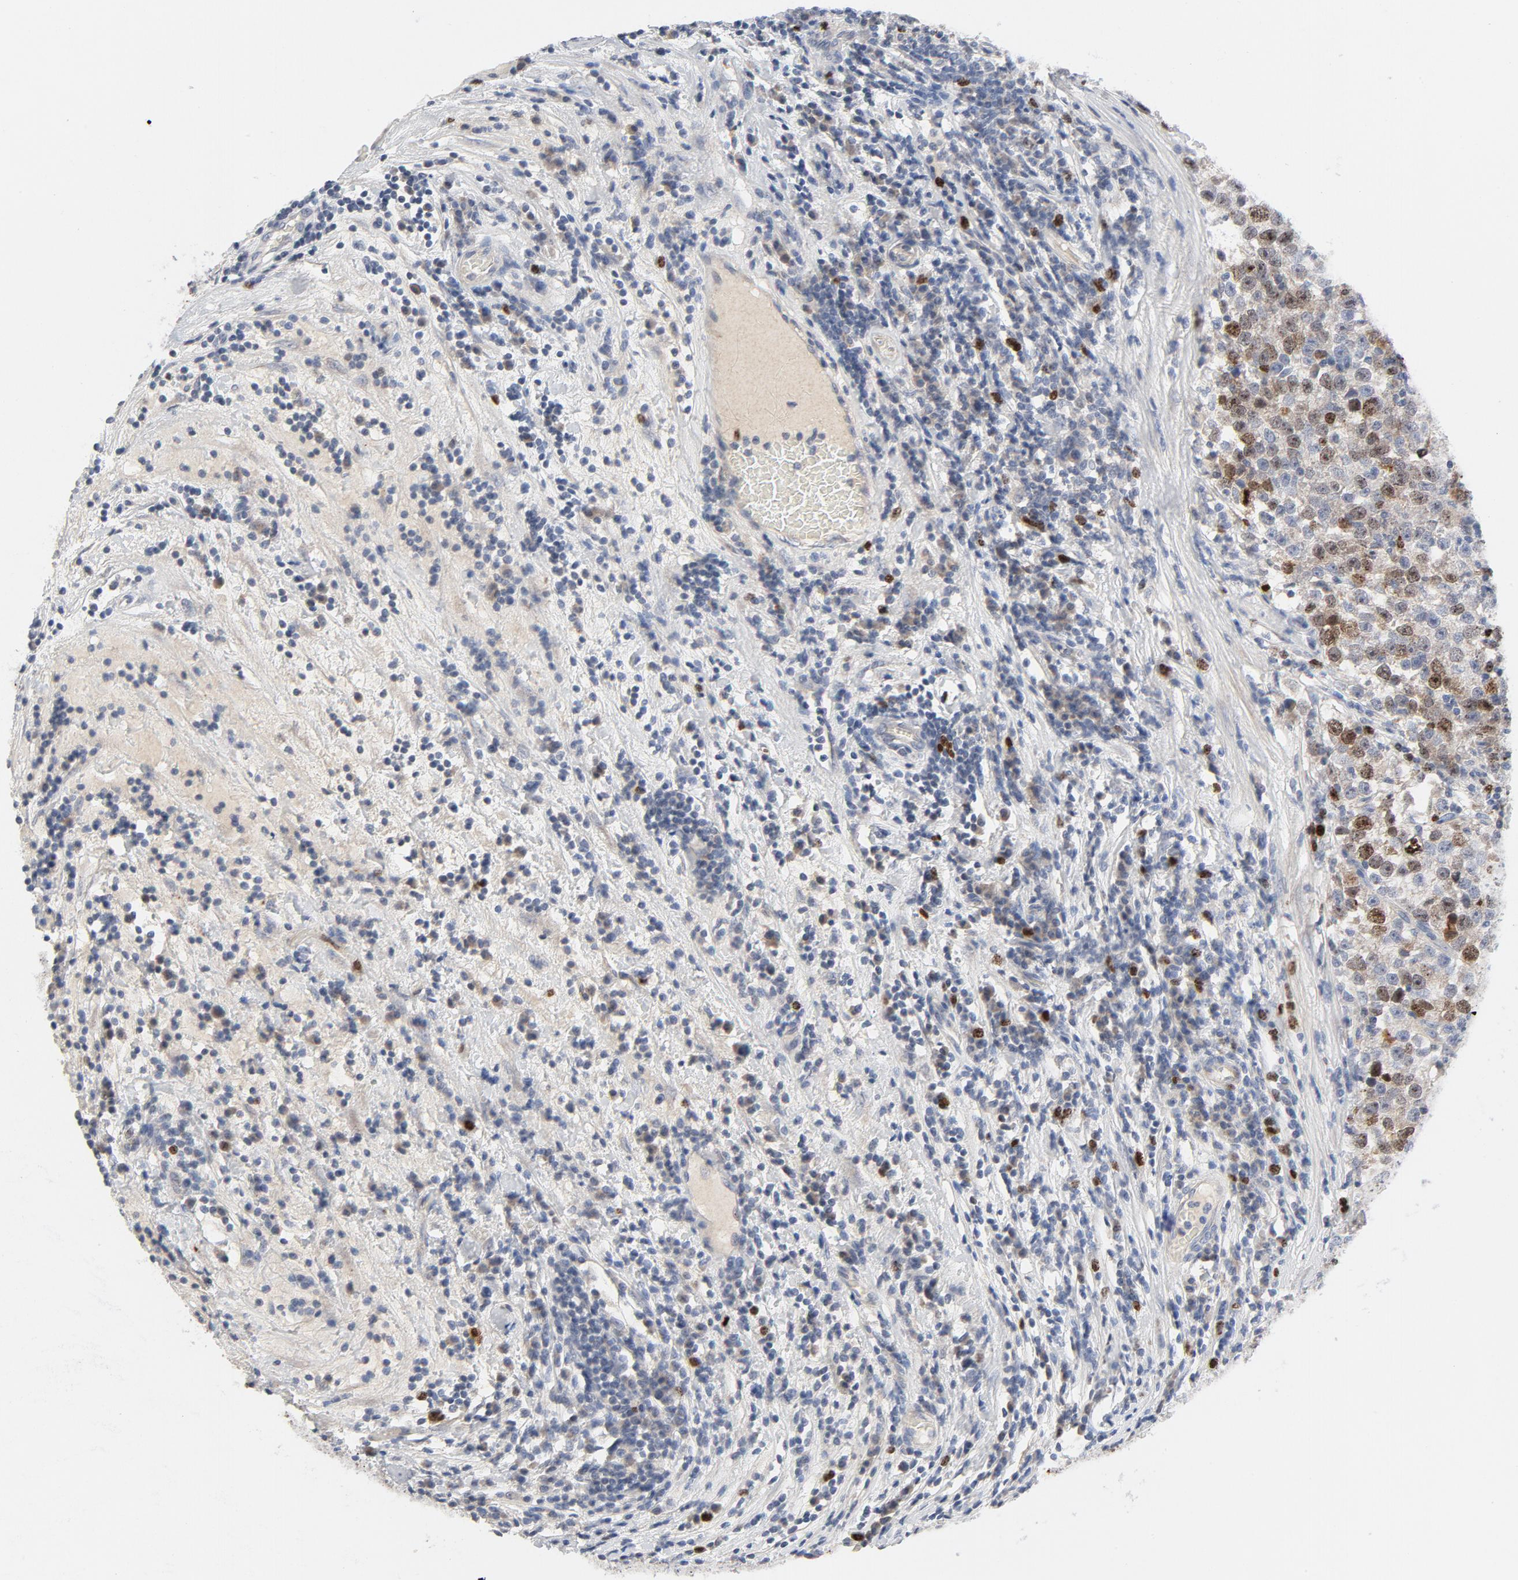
{"staining": {"intensity": "moderate", "quantity": "<25%", "location": "nuclear"}, "tissue": "testis cancer", "cell_type": "Tumor cells", "image_type": "cancer", "snomed": [{"axis": "morphology", "description": "Seminoma, NOS"}, {"axis": "topography", "description": "Testis"}], "caption": "Moderate nuclear staining is identified in about <25% of tumor cells in testis cancer (seminoma).", "gene": "BIRC5", "patient": {"sex": "male", "age": 43}}